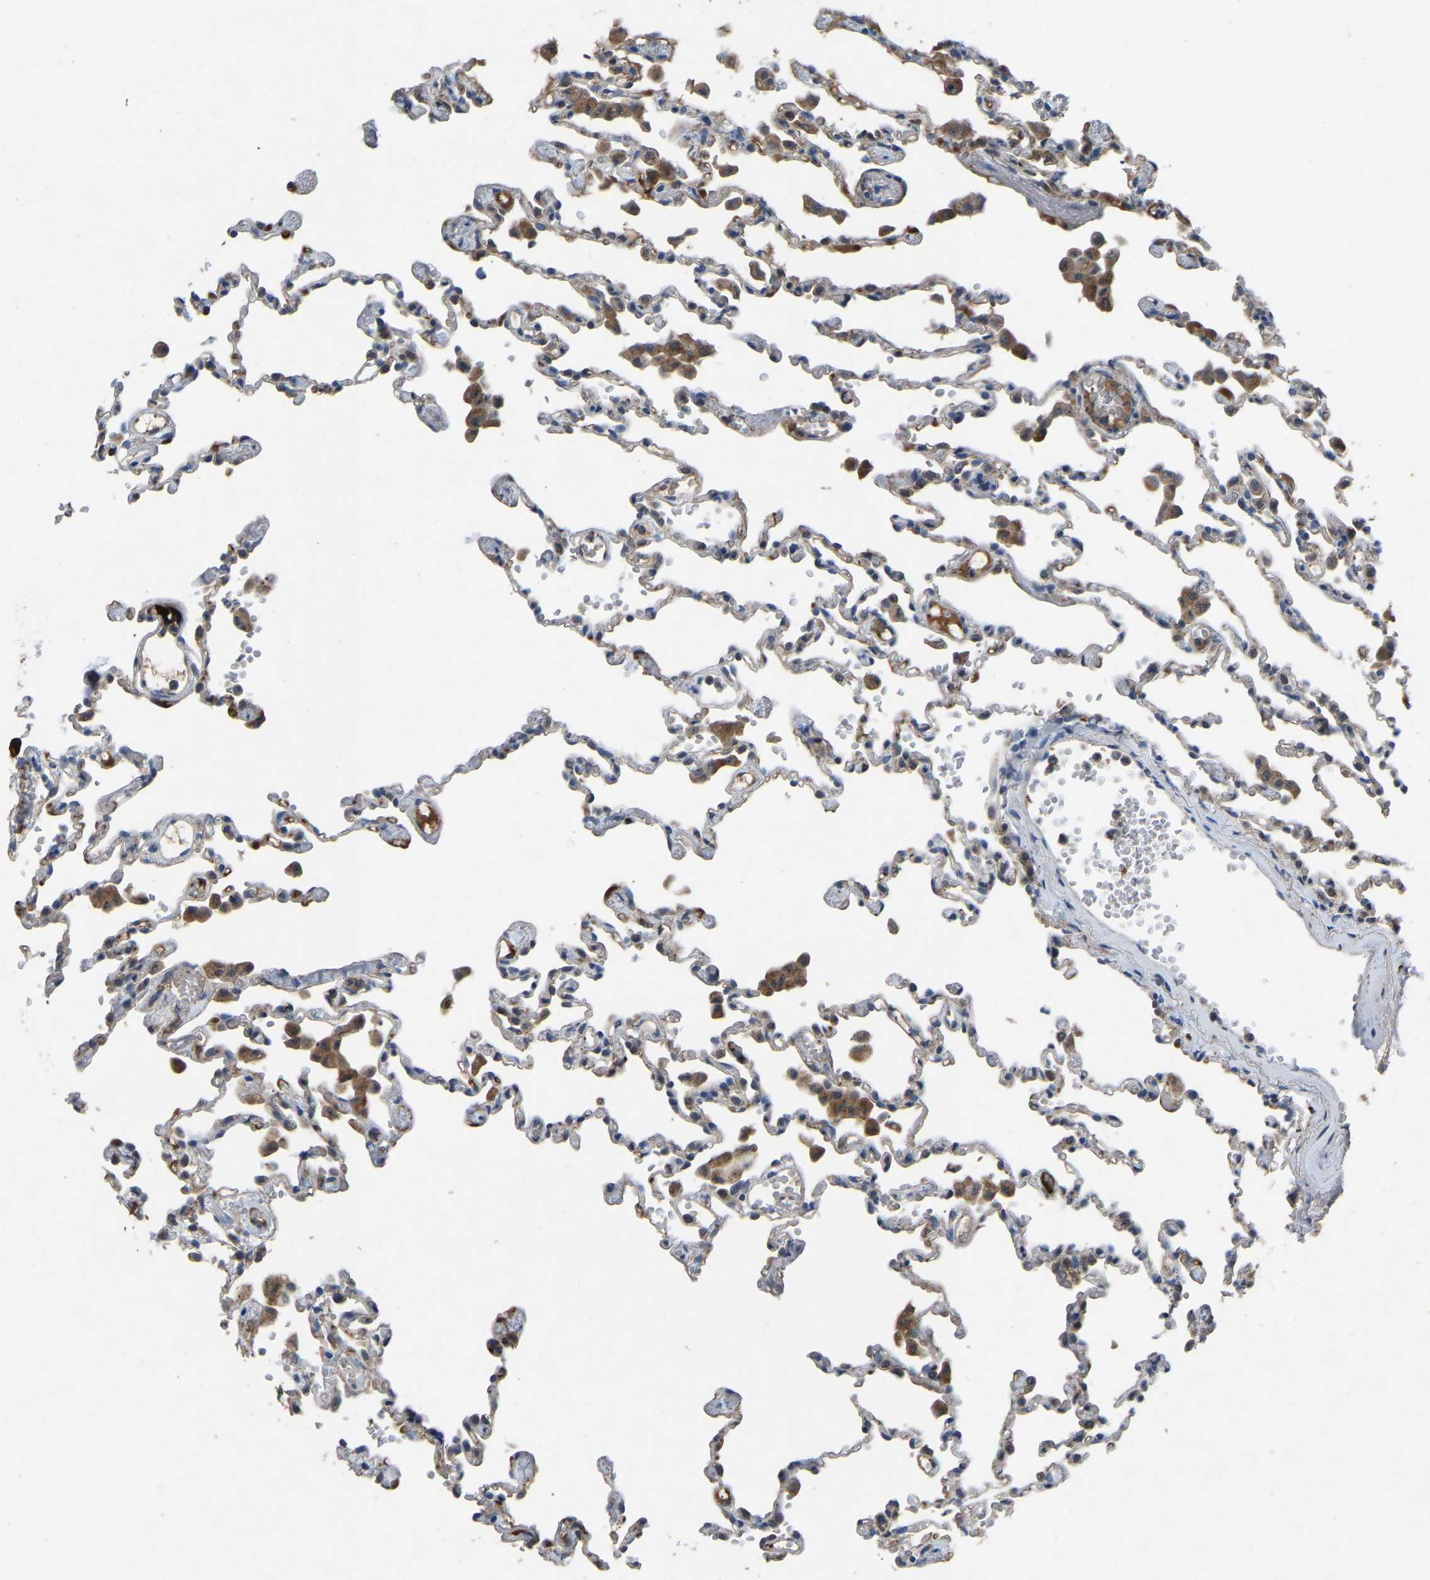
{"staining": {"intensity": "negative", "quantity": "none", "location": "none"}, "tissue": "lung", "cell_type": "Alveolar cells", "image_type": "normal", "snomed": [{"axis": "morphology", "description": "Normal tissue, NOS"}, {"axis": "topography", "description": "Bronchus"}, {"axis": "topography", "description": "Lung"}], "caption": "A micrograph of lung stained for a protein demonstrates no brown staining in alveolar cells. (Stains: DAB (3,3'-diaminobenzidine) immunohistochemistry (IHC) with hematoxylin counter stain, Microscopy: brightfield microscopy at high magnification).", "gene": "FHIT", "patient": {"sex": "female", "age": 49}}